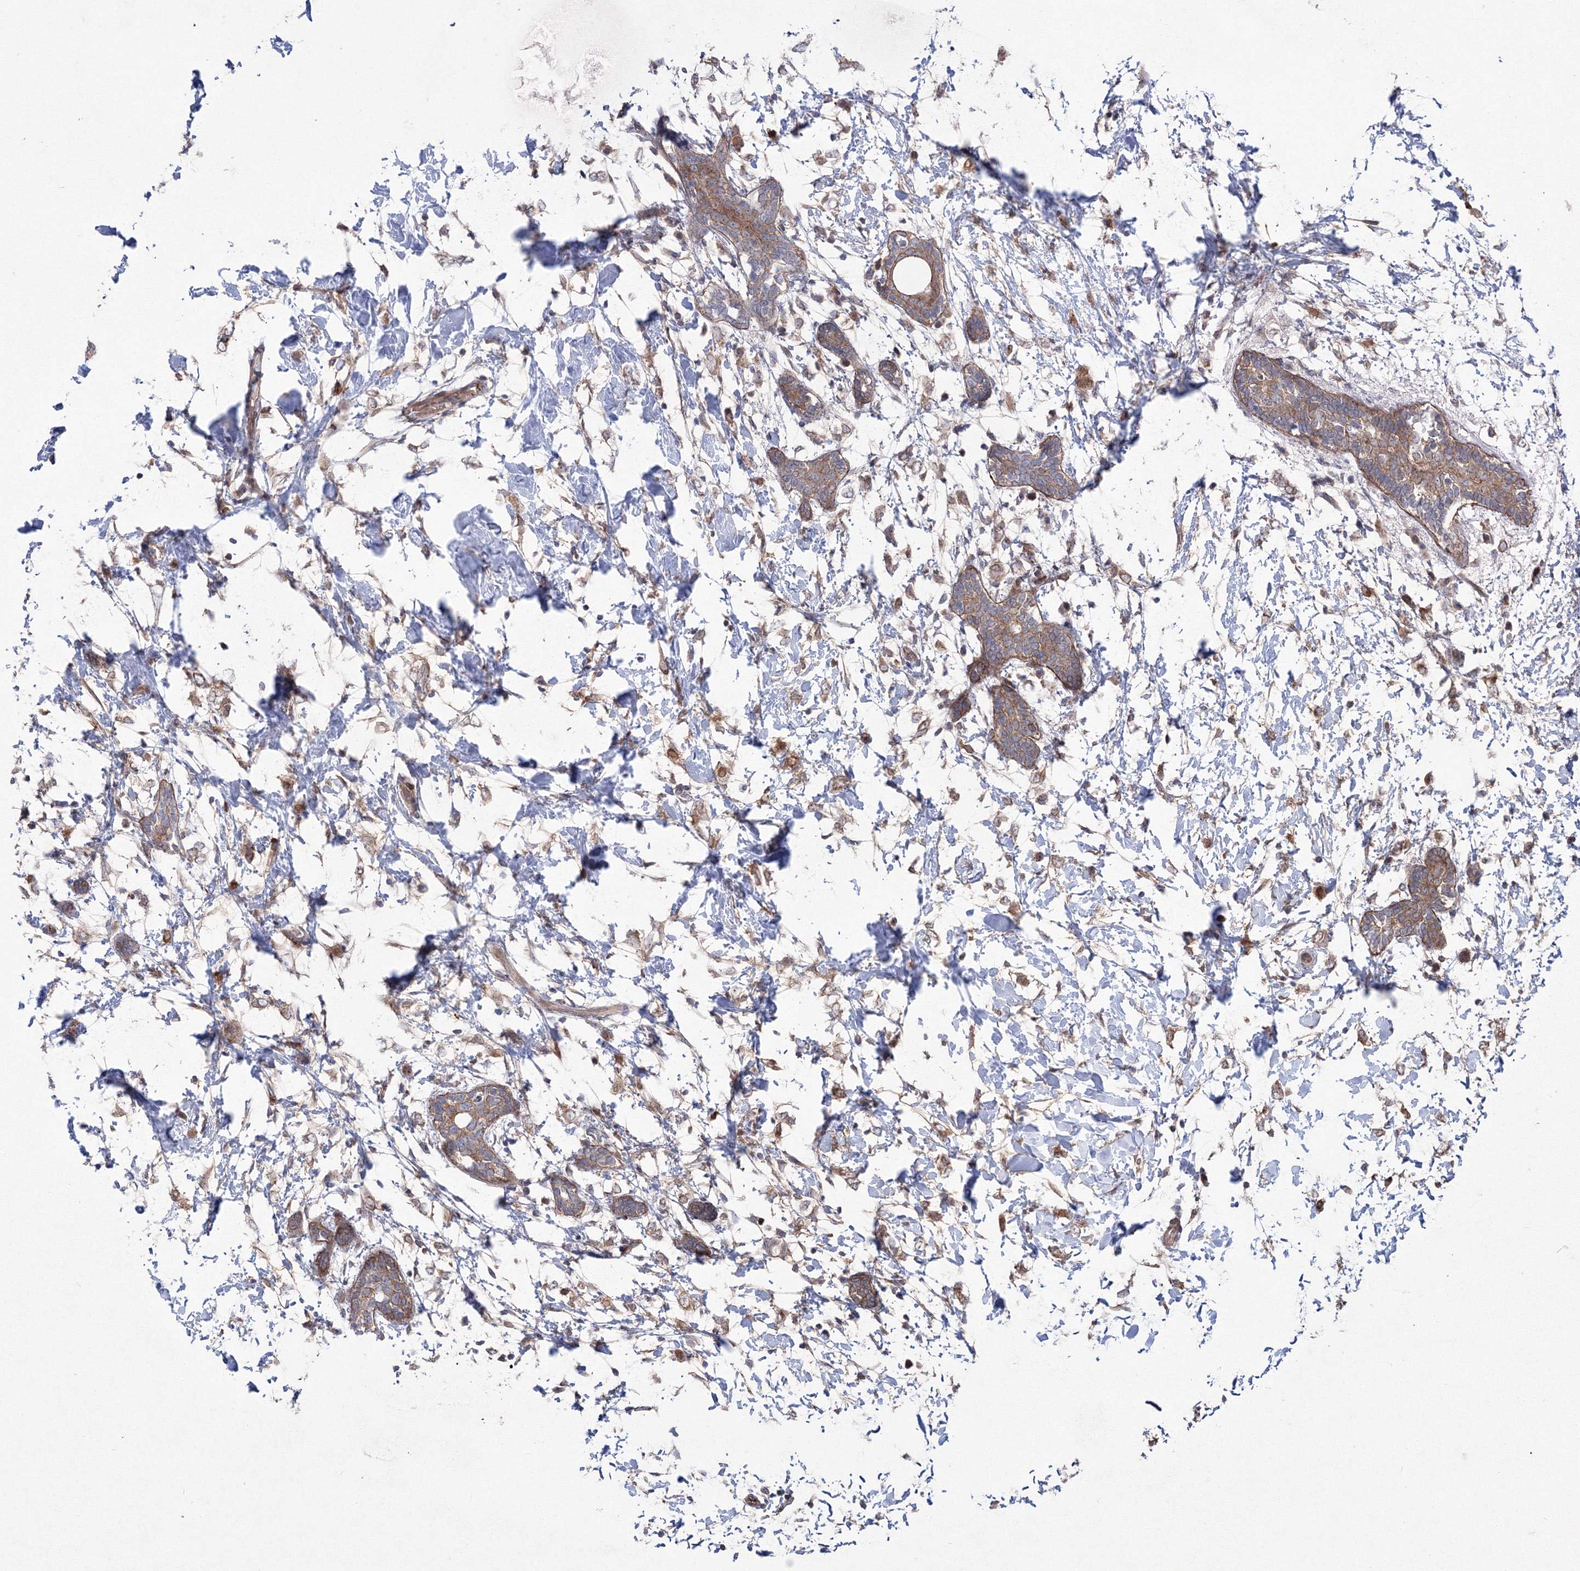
{"staining": {"intensity": "moderate", "quantity": ">75%", "location": "cytoplasmic/membranous"}, "tissue": "breast cancer", "cell_type": "Tumor cells", "image_type": "cancer", "snomed": [{"axis": "morphology", "description": "Normal tissue, NOS"}, {"axis": "morphology", "description": "Lobular carcinoma"}, {"axis": "topography", "description": "Breast"}], "caption": "DAB (3,3'-diaminobenzidine) immunohistochemical staining of breast cancer displays moderate cytoplasmic/membranous protein expression in approximately >75% of tumor cells.", "gene": "RANBP3L", "patient": {"sex": "female", "age": 47}}